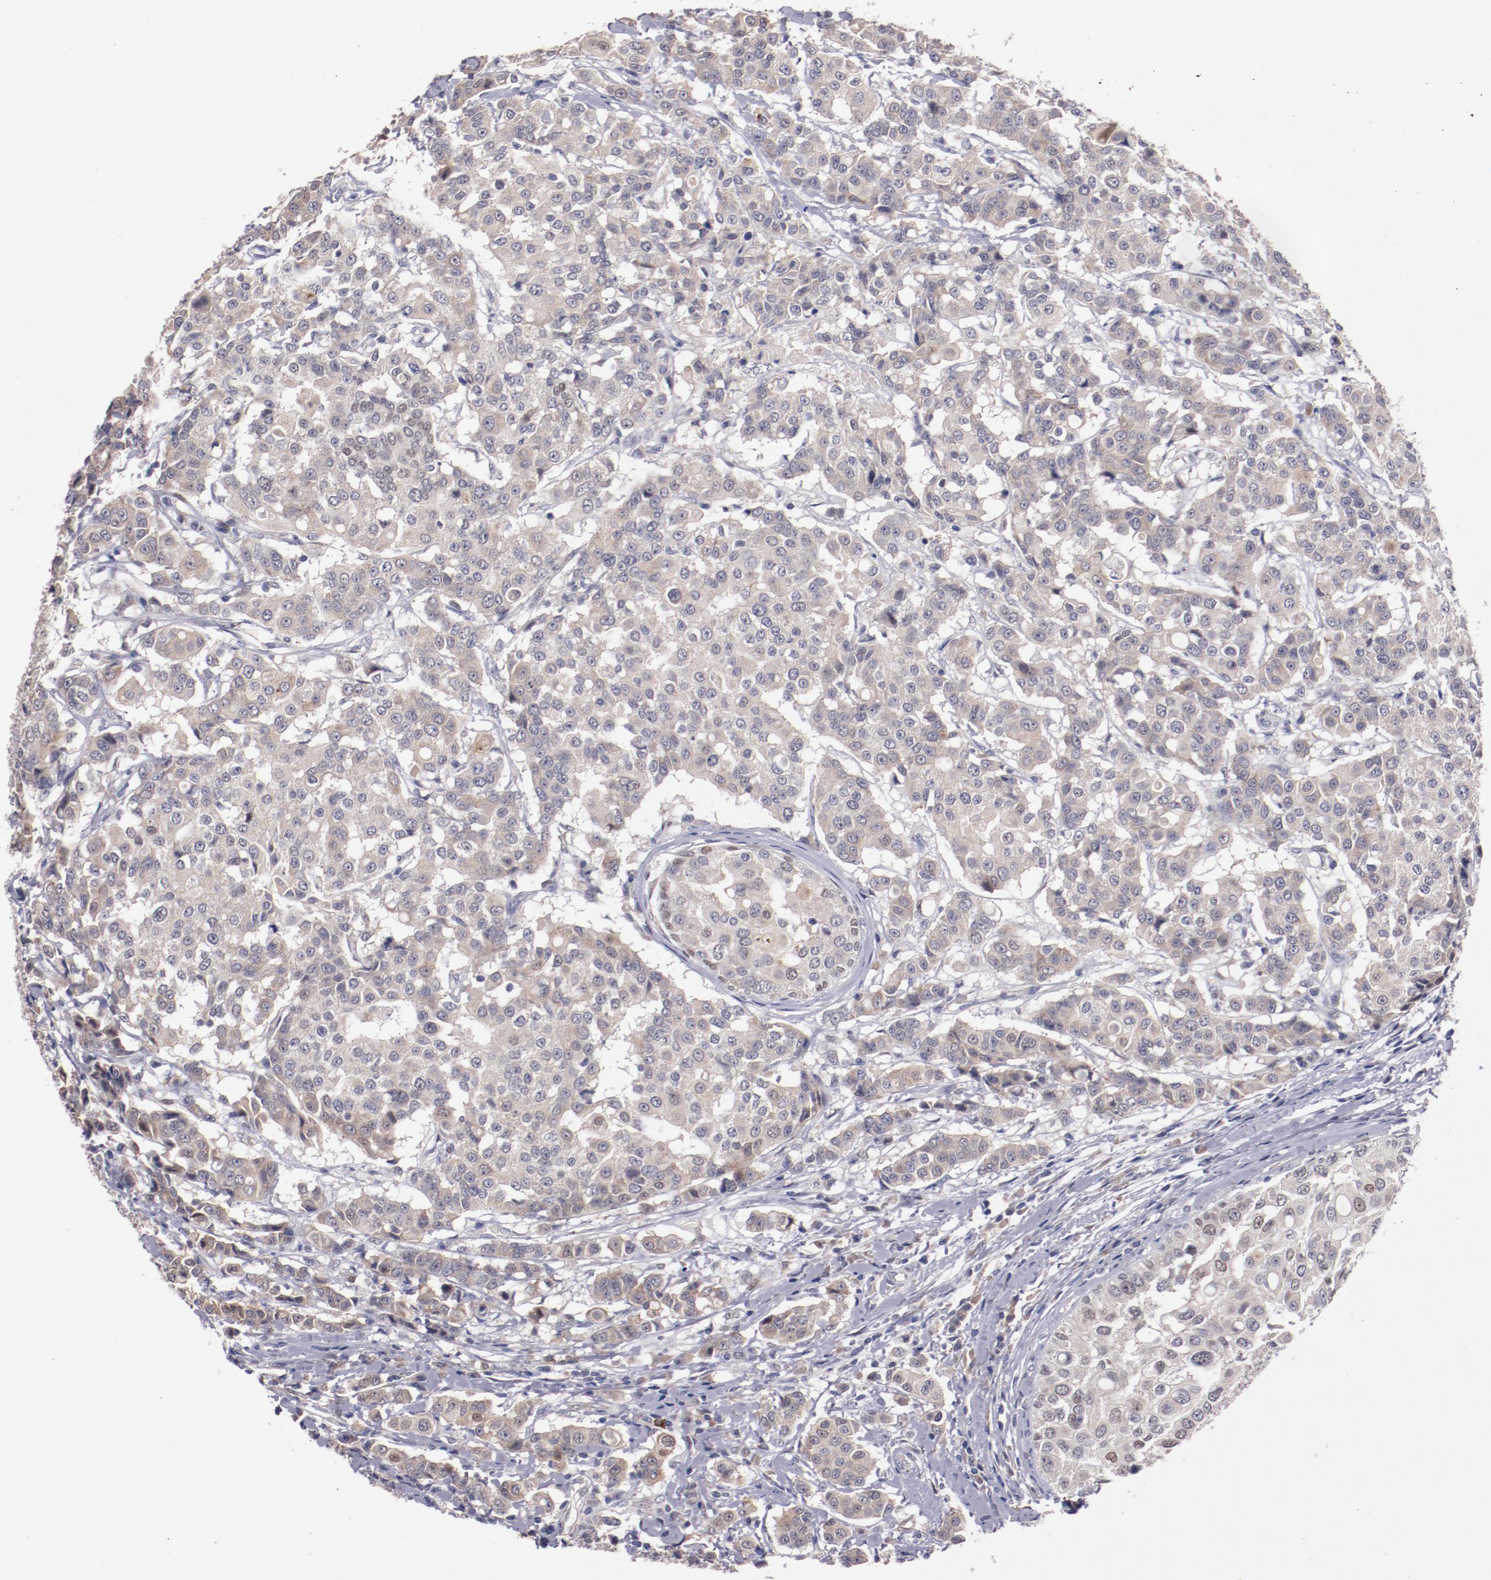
{"staining": {"intensity": "weak", "quantity": ">75%", "location": "cytoplasmic/membranous"}, "tissue": "breast cancer", "cell_type": "Tumor cells", "image_type": "cancer", "snomed": [{"axis": "morphology", "description": "Duct carcinoma"}, {"axis": "topography", "description": "Breast"}], "caption": "Immunohistochemistry of breast intraductal carcinoma displays low levels of weak cytoplasmic/membranous positivity in about >75% of tumor cells. Immunohistochemistry stains the protein of interest in brown and the nuclei are stained blue.", "gene": "FAM81A", "patient": {"sex": "female", "age": 27}}